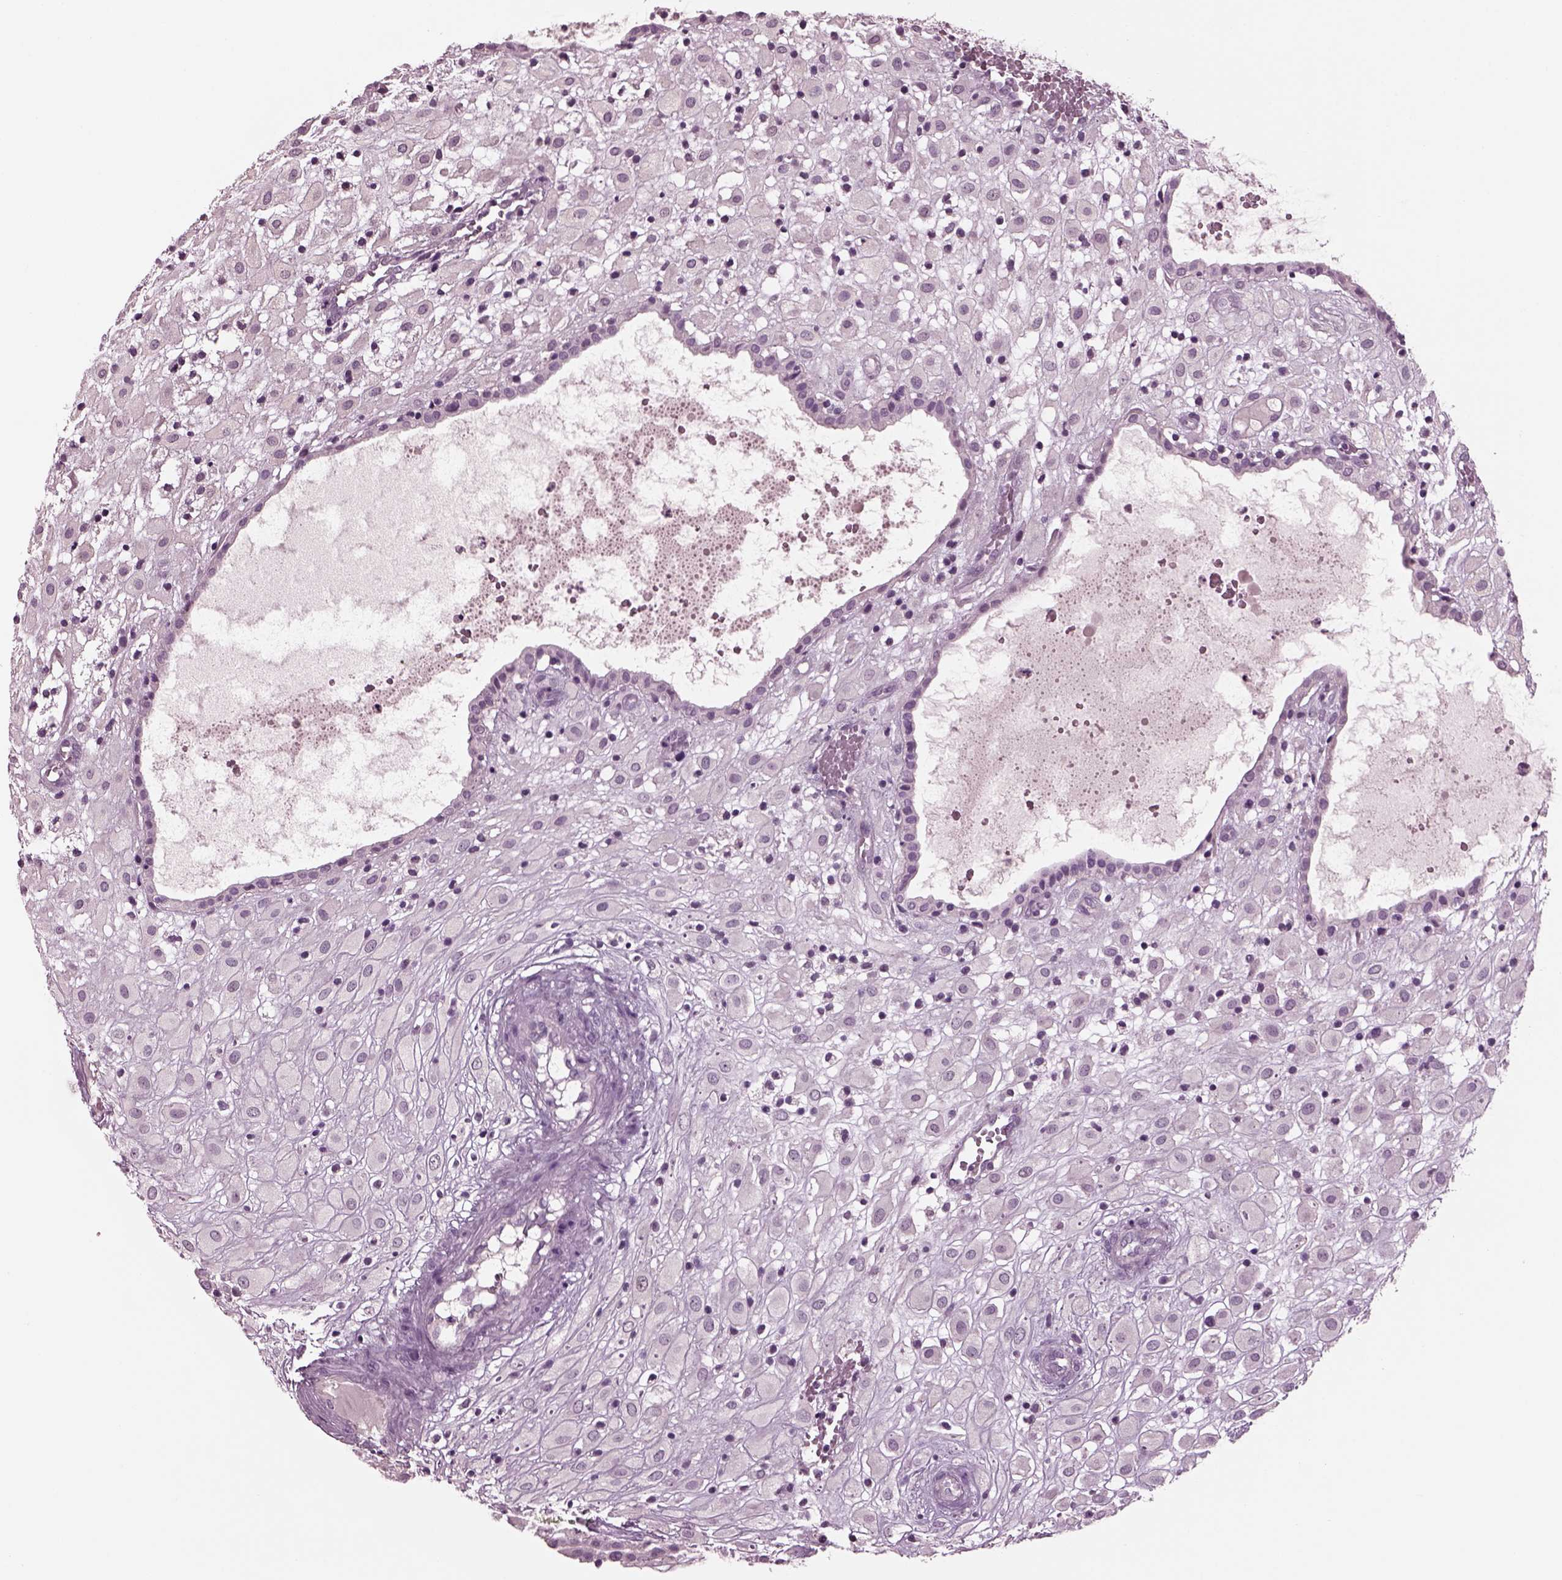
{"staining": {"intensity": "negative", "quantity": "none", "location": "none"}, "tissue": "placenta", "cell_type": "Decidual cells", "image_type": "normal", "snomed": [{"axis": "morphology", "description": "Normal tissue, NOS"}, {"axis": "topography", "description": "Placenta"}], "caption": "High magnification brightfield microscopy of unremarkable placenta stained with DAB (brown) and counterstained with hematoxylin (blue): decidual cells show no significant positivity.", "gene": "CLCN4", "patient": {"sex": "female", "age": 24}}